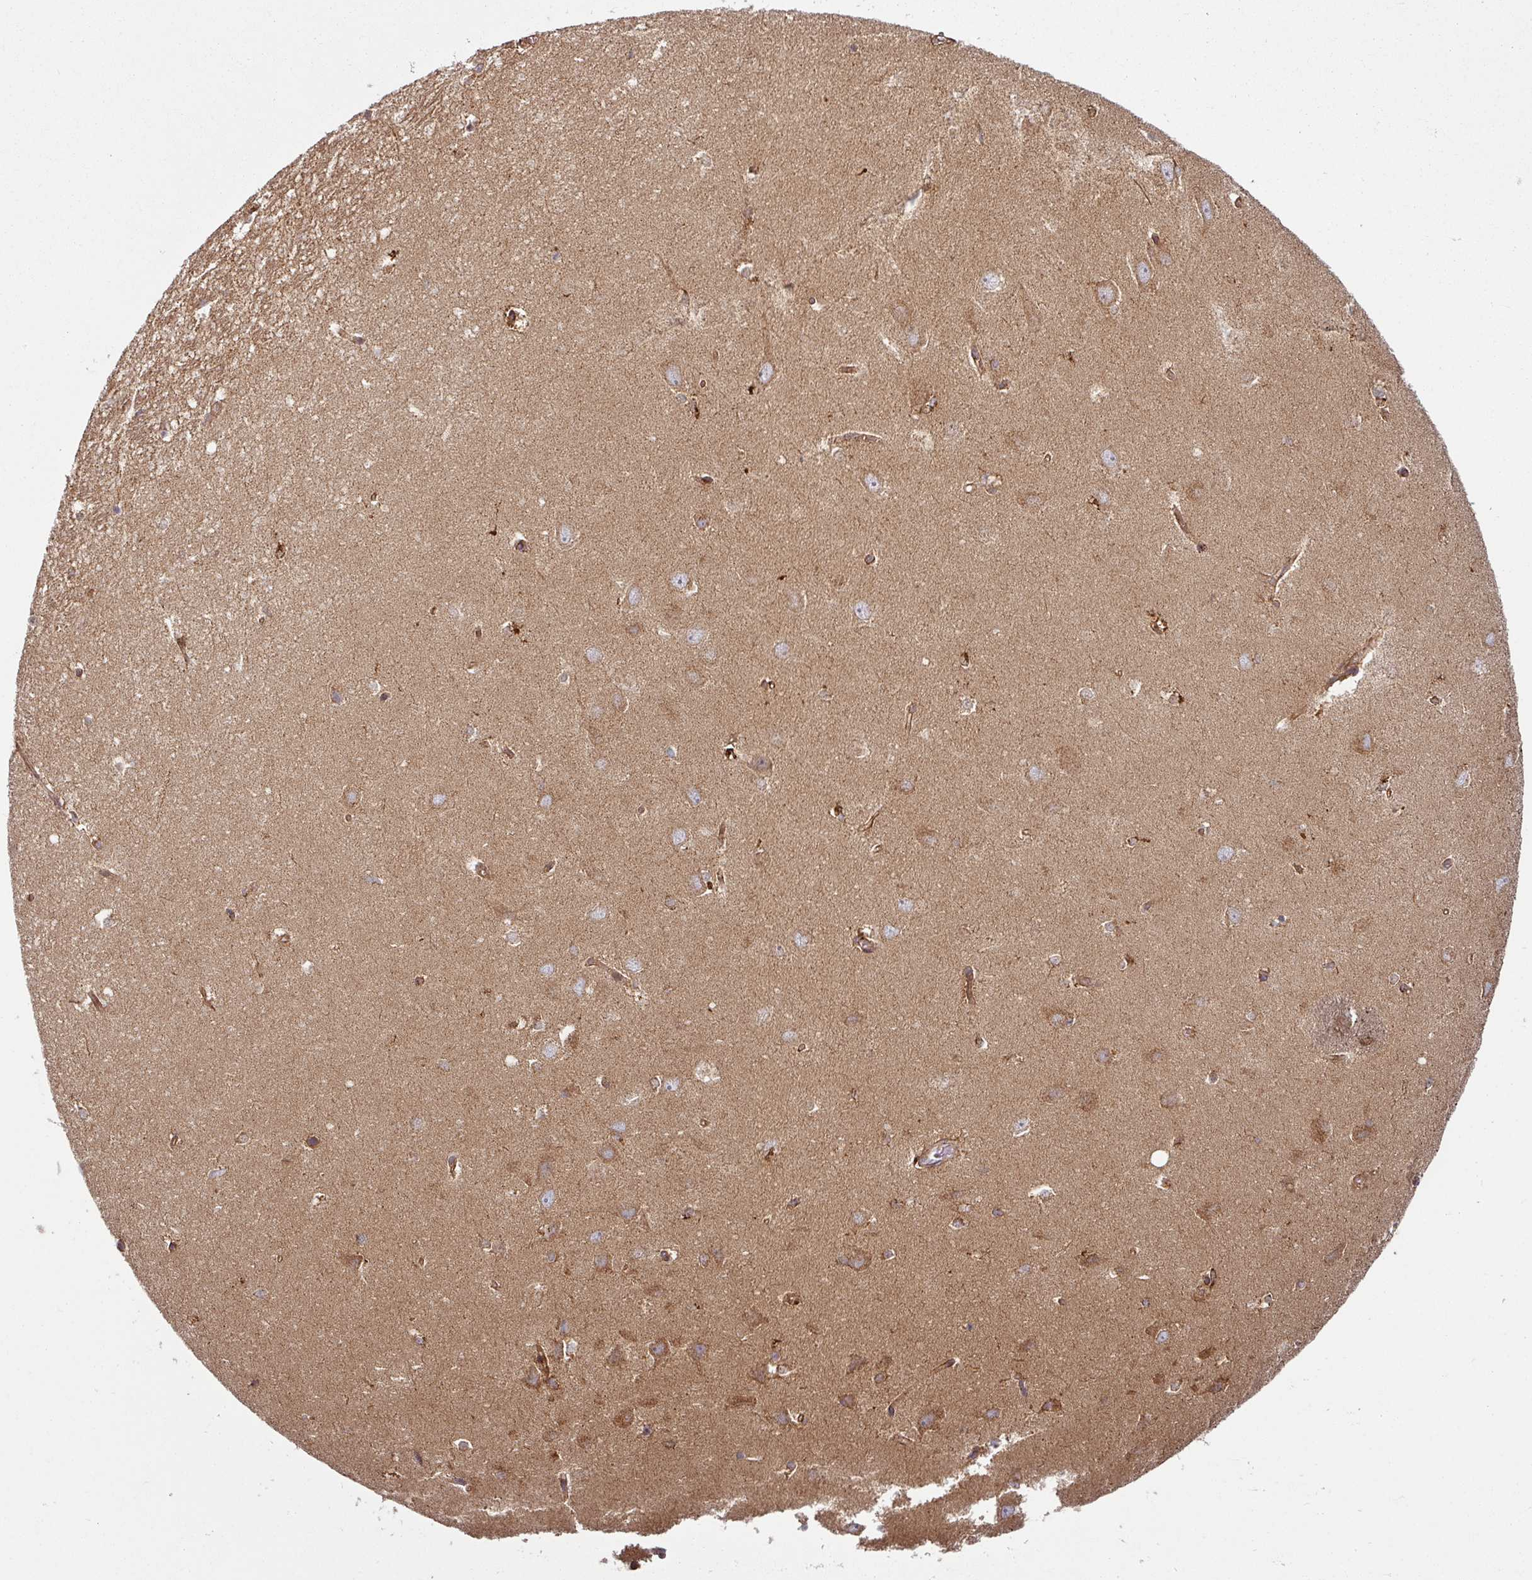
{"staining": {"intensity": "moderate", "quantity": "<25%", "location": "cytoplasmic/membranous"}, "tissue": "hippocampus", "cell_type": "Glial cells", "image_type": "normal", "snomed": [{"axis": "morphology", "description": "Normal tissue, NOS"}, {"axis": "topography", "description": "Hippocampus"}], "caption": "About <25% of glial cells in benign hippocampus reveal moderate cytoplasmic/membranous protein positivity as visualized by brown immunohistochemical staining.", "gene": "RAB5A", "patient": {"sex": "female", "age": 64}}